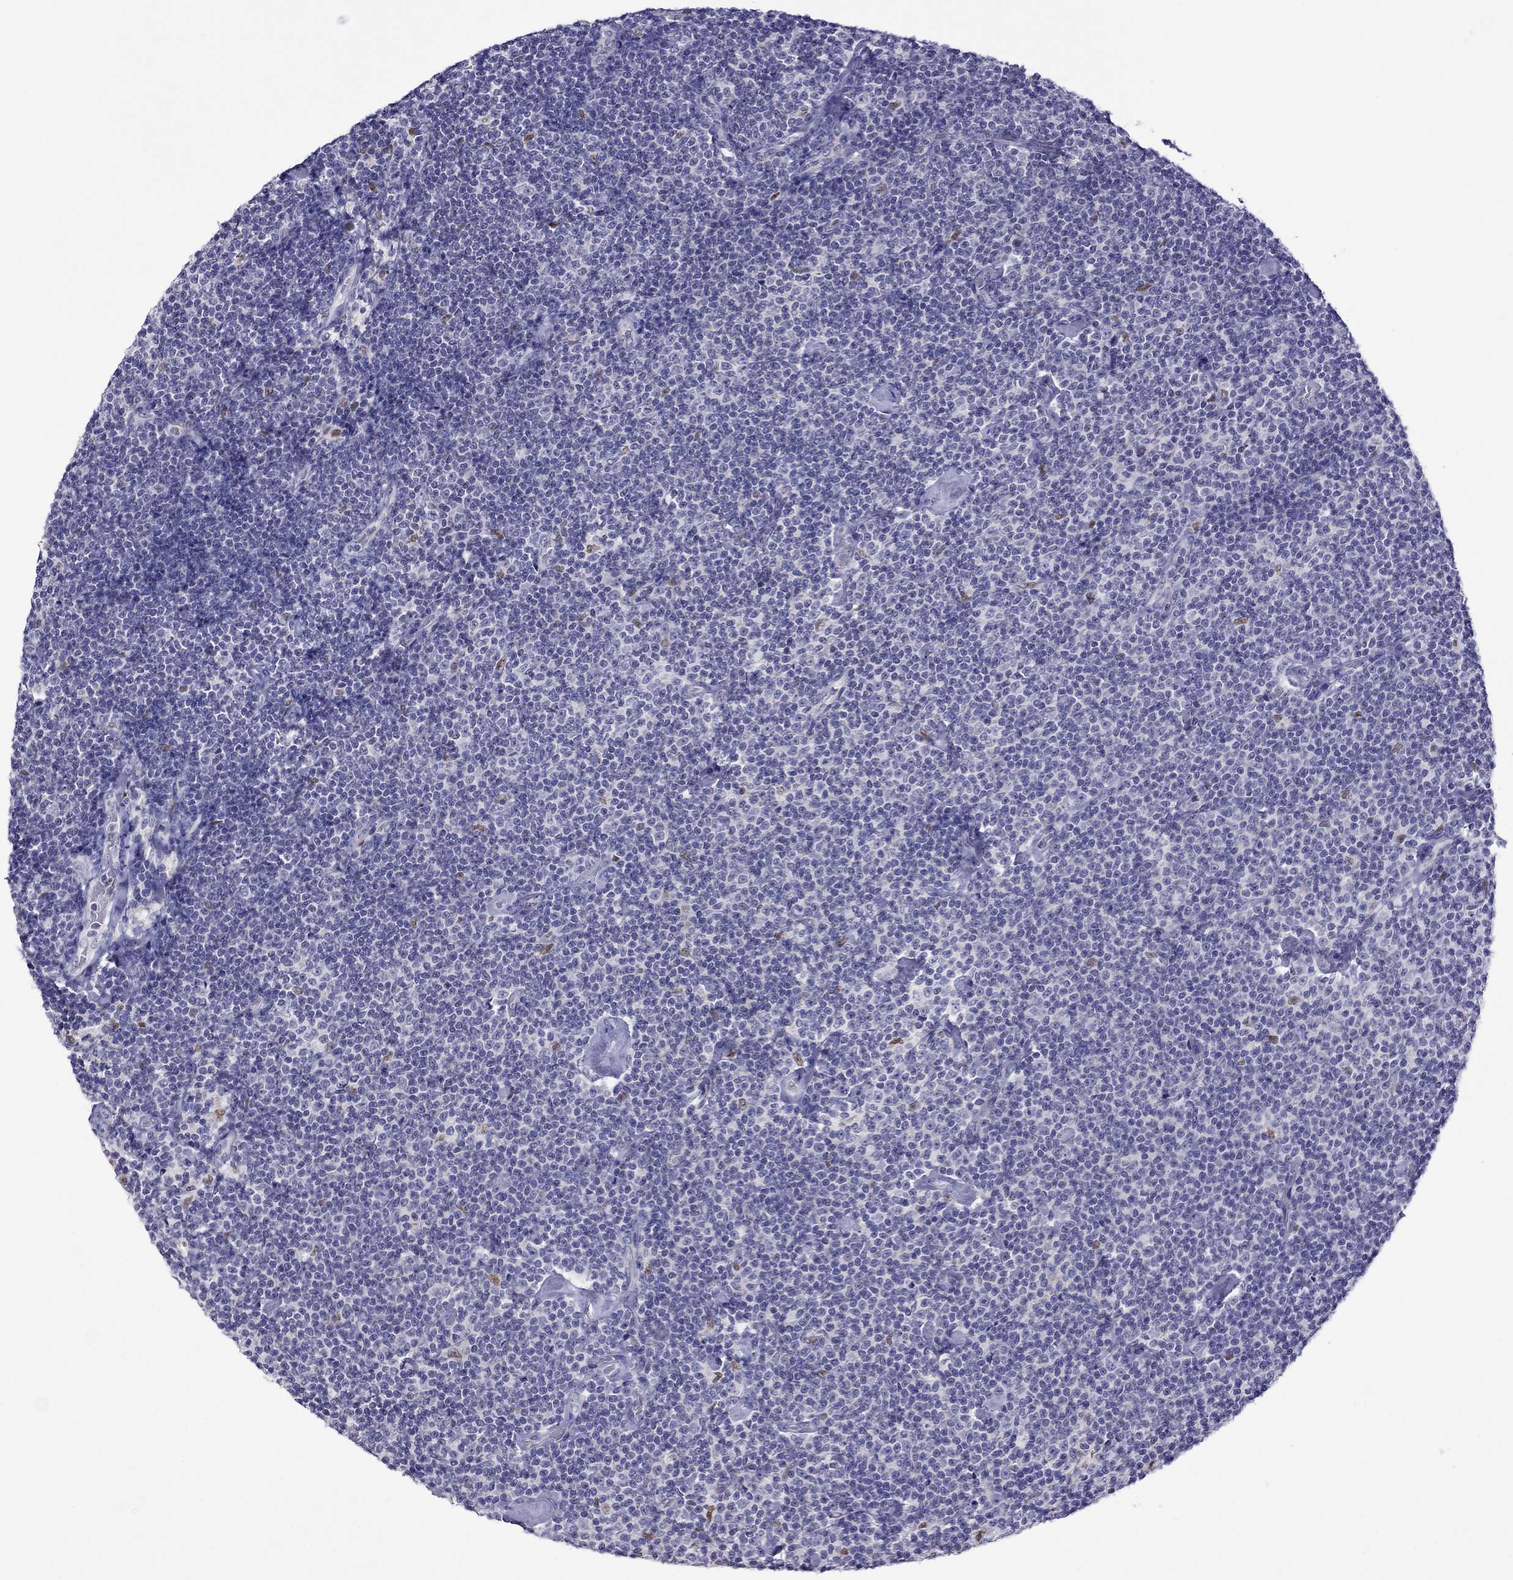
{"staining": {"intensity": "negative", "quantity": "none", "location": "none"}, "tissue": "lymphoma", "cell_type": "Tumor cells", "image_type": "cancer", "snomed": [{"axis": "morphology", "description": "Malignant lymphoma, non-Hodgkin's type, Low grade"}, {"axis": "topography", "description": "Lymph node"}], "caption": "A micrograph of human lymphoma is negative for staining in tumor cells.", "gene": "MPZ", "patient": {"sex": "male", "age": 81}}